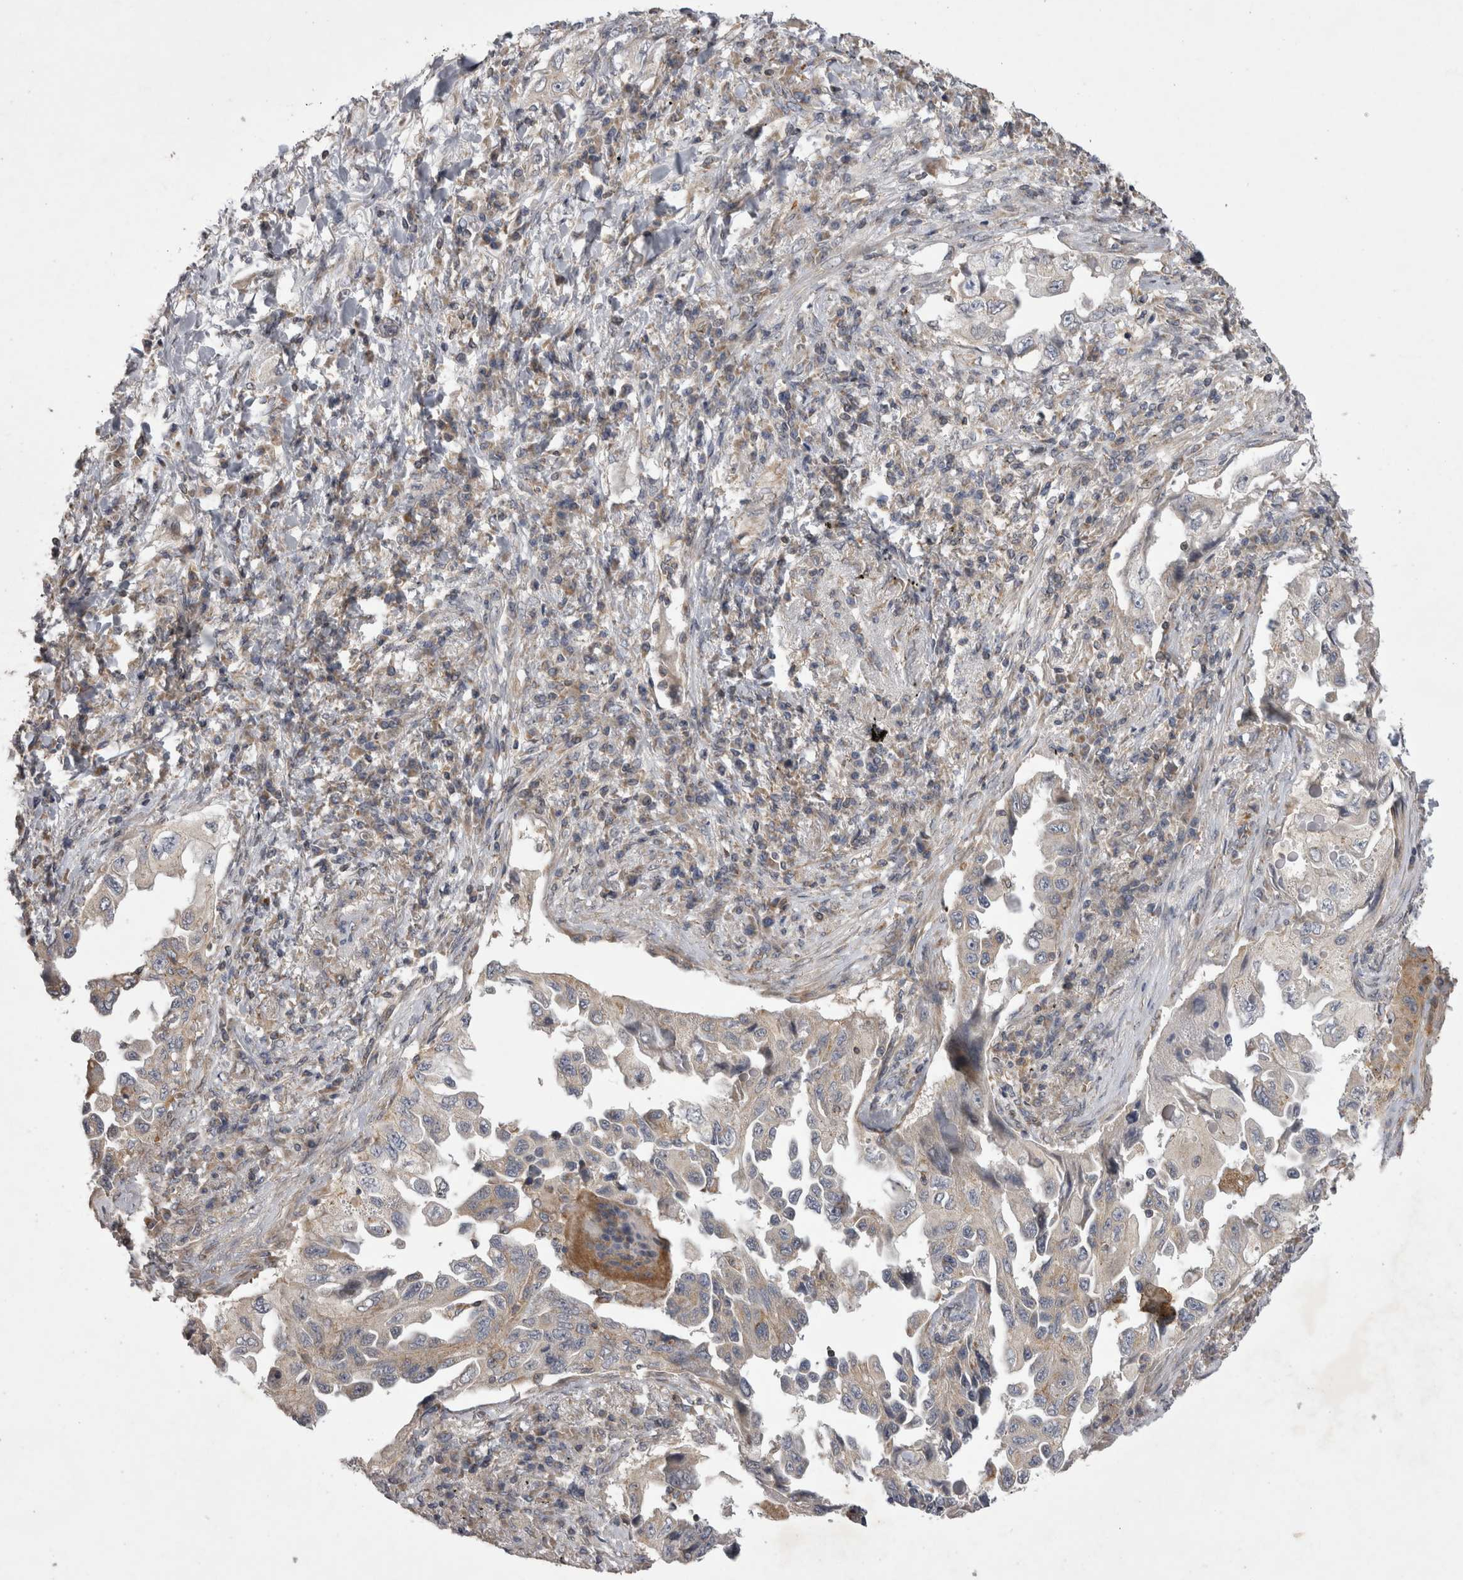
{"staining": {"intensity": "weak", "quantity": "<25%", "location": "cytoplasmic/membranous"}, "tissue": "lung cancer", "cell_type": "Tumor cells", "image_type": "cancer", "snomed": [{"axis": "morphology", "description": "Adenocarcinoma, NOS"}, {"axis": "topography", "description": "Lung"}], "caption": "Micrograph shows no significant protein expression in tumor cells of lung cancer. The staining was performed using DAB (3,3'-diaminobenzidine) to visualize the protein expression in brown, while the nuclei were stained in blue with hematoxylin (Magnification: 20x).", "gene": "TSPOAP1", "patient": {"sex": "female", "age": 51}}